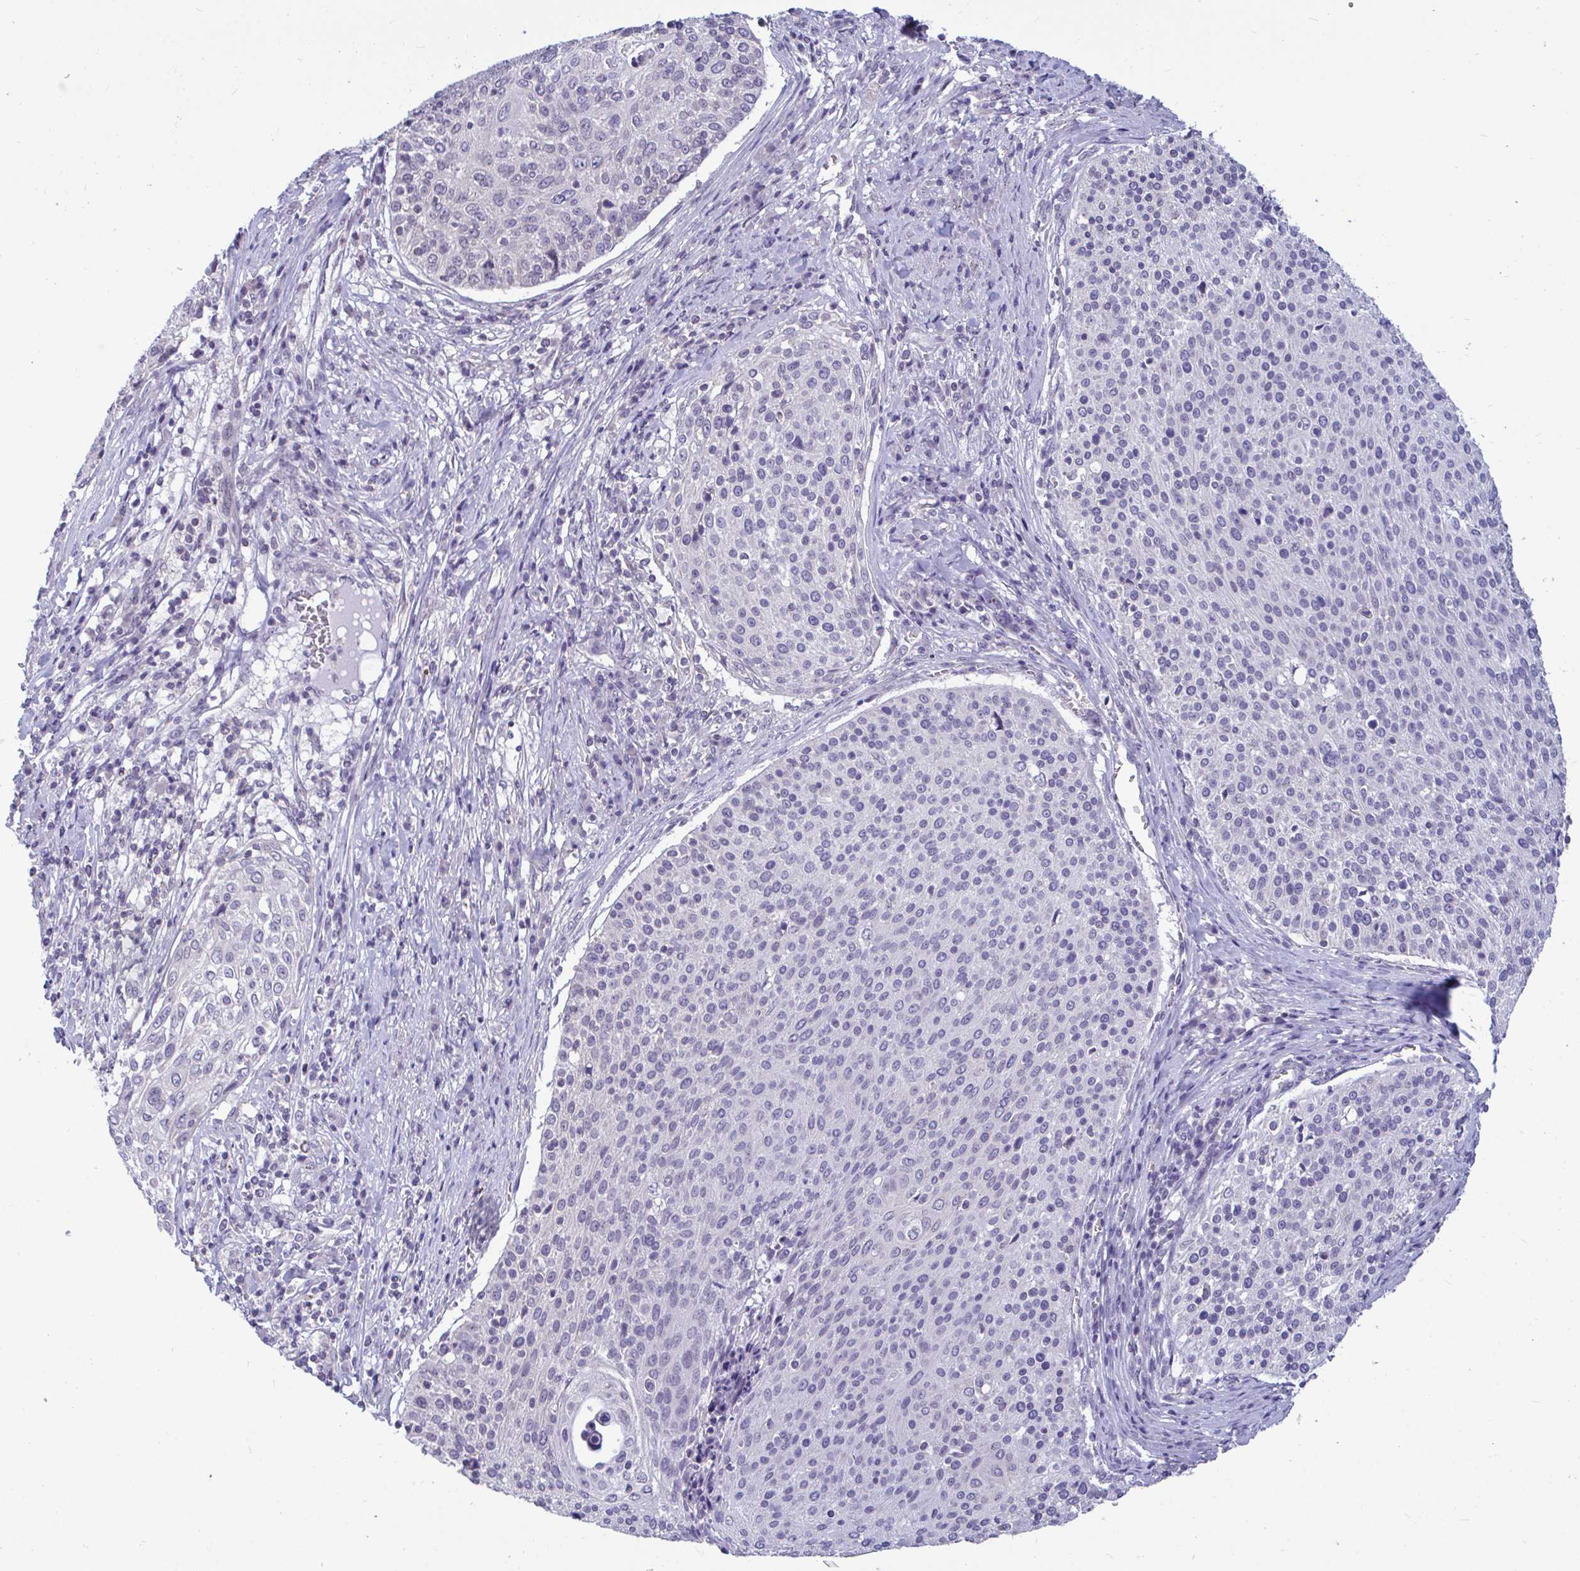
{"staining": {"intensity": "negative", "quantity": "none", "location": "none"}, "tissue": "cervical cancer", "cell_type": "Tumor cells", "image_type": "cancer", "snomed": [{"axis": "morphology", "description": "Squamous cell carcinoma, NOS"}, {"axis": "topography", "description": "Cervix"}], "caption": "This is a photomicrograph of IHC staining of cervical cancer, which shows no staining in tumor cells.", "gene": "PIGK", "patient": {"sex": "female", "age": 31}}